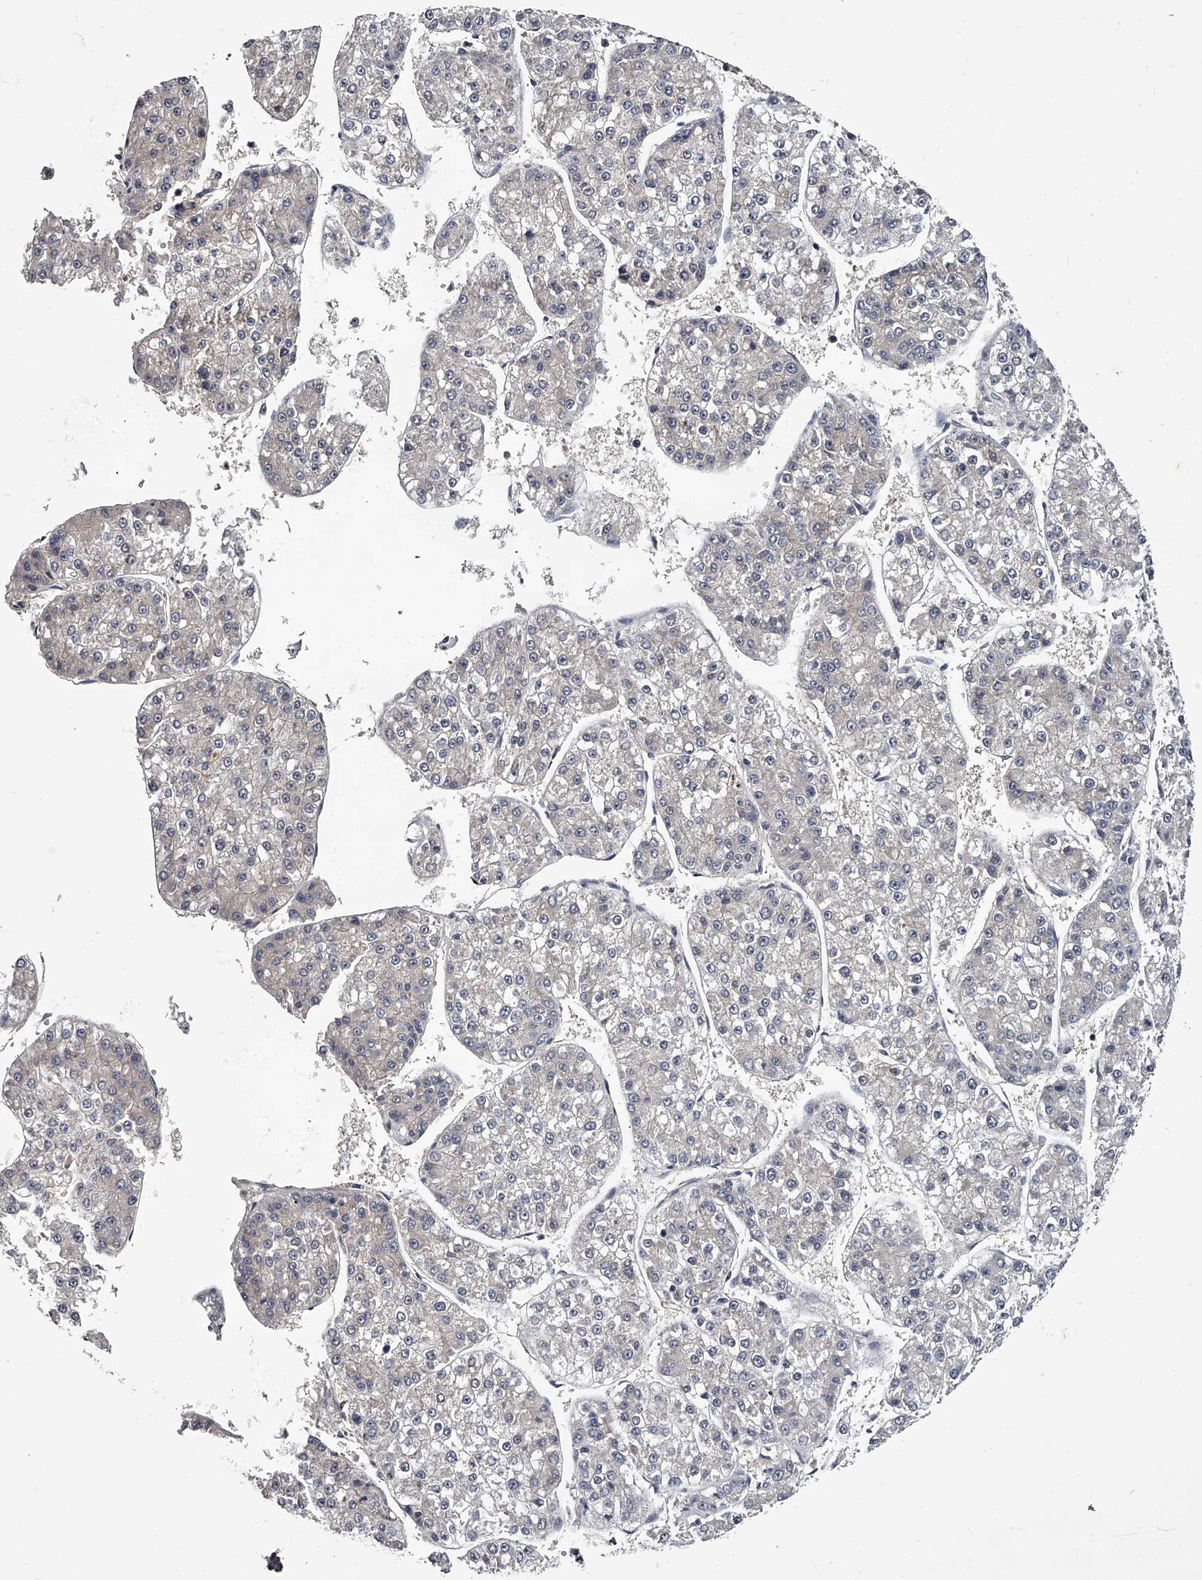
{"staining": {"intensity": "negative", "quantity": "none", "location": "none"}, "tissue": "liver cancer", "cell_type": "Tumor cells", "image_type": "cancer", "snomed": [{"axis": "morphology", "description": "Carcinoma, Hepatocellular, NOS"}, {"axis": "topography", "description": "Liver"}], "caption": "The photomicrograph exhibits no significant positivity in tumor cells of hepatocellular carcinoma (liver).", "gene": "GAPVD1", "patient": {"sex": "female", "age": 73}}